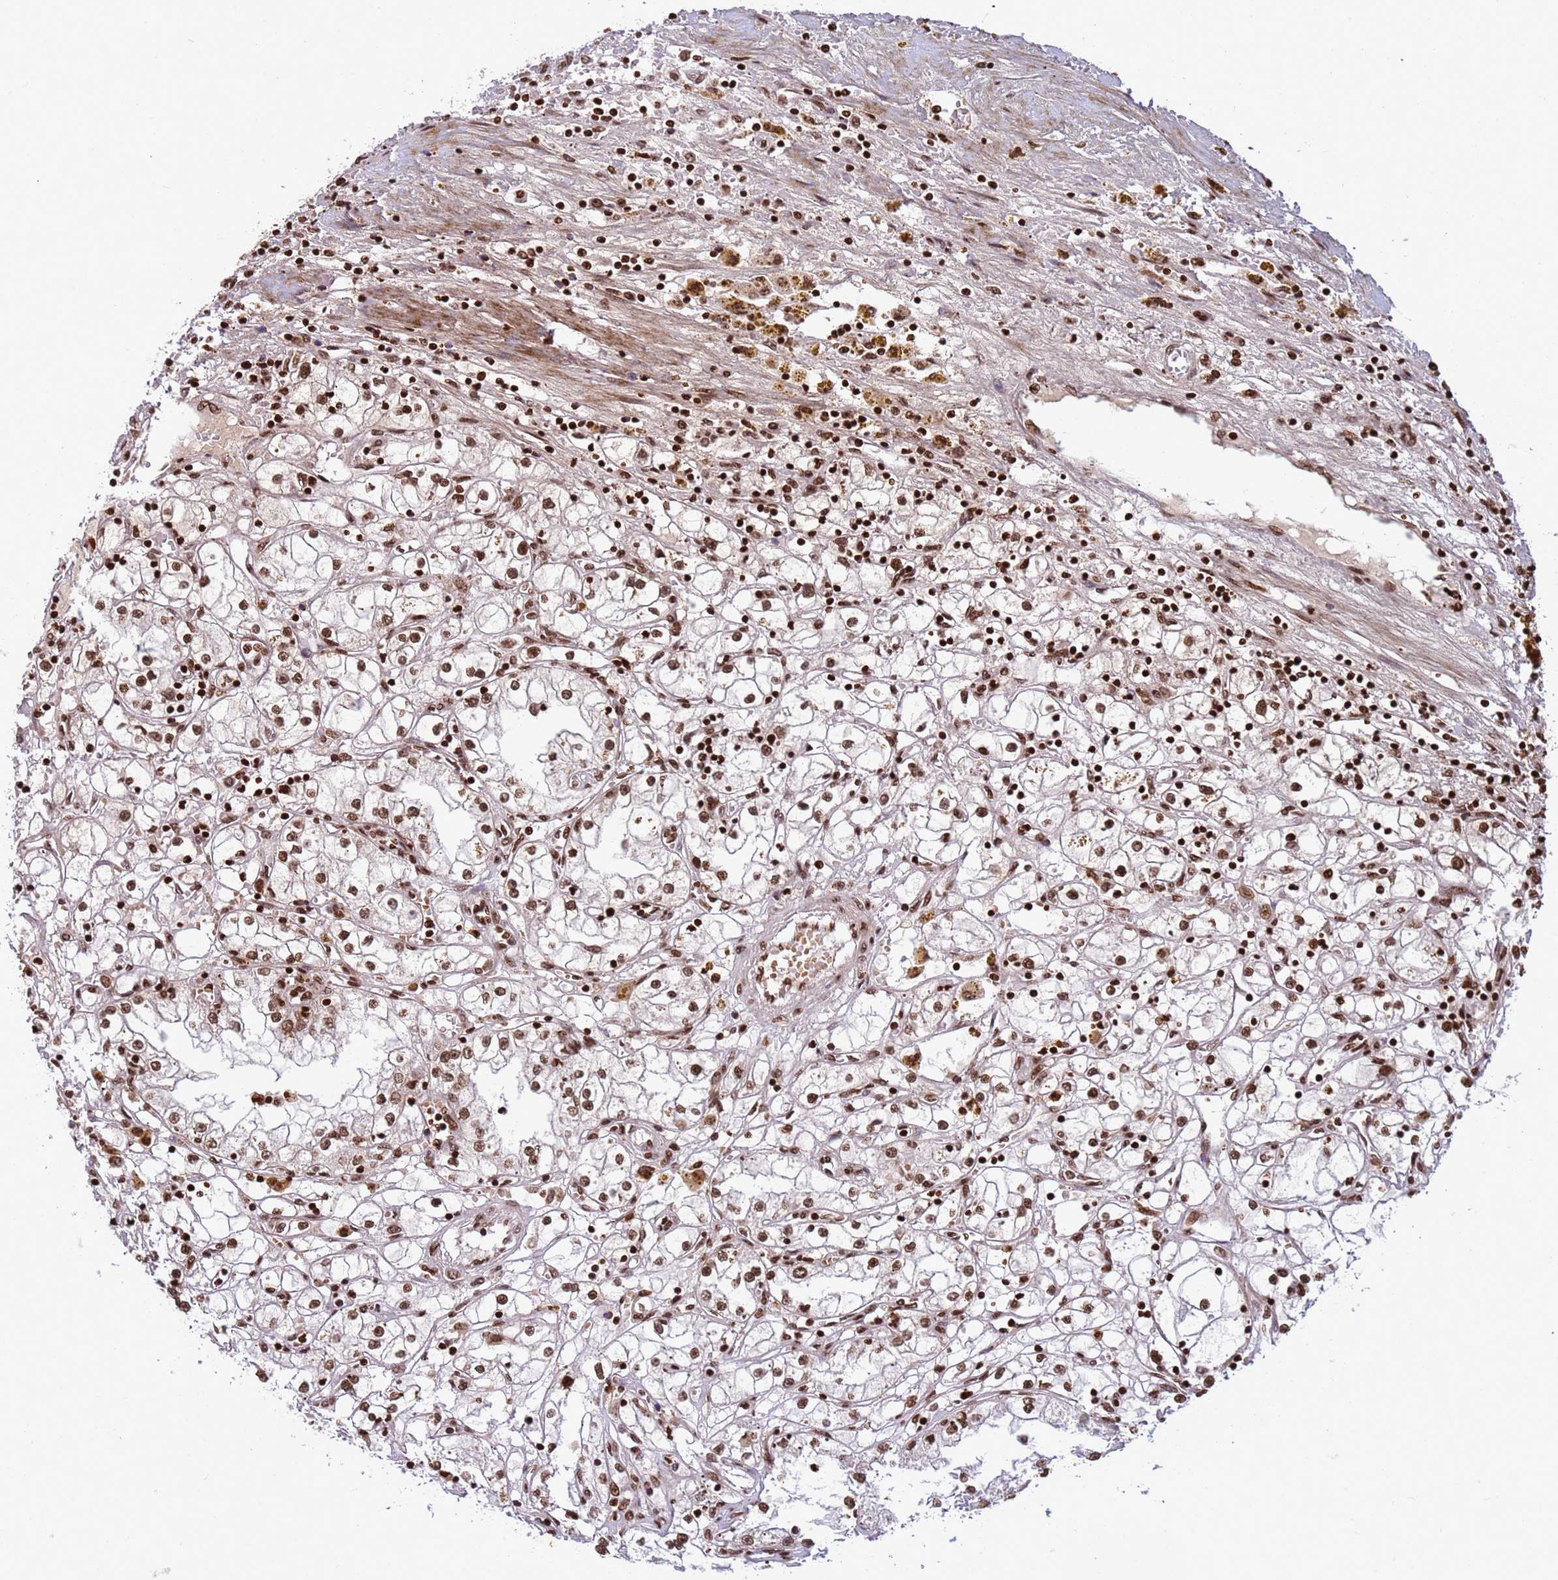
{"staining": {"intensity": "strong", "quantity": ">75%", "location": "nuclear"}, "tissue": "renal cancer", "cell_type": "Tumor cells", "image_type": "cancer", "snomed": [{"axis": "morphology", "description": "Adenocarcinoma, NOS"}, {"axis": "topography", "description": "Kidney"}], "caption": "Tumor cells demonstrate strong nuclear staining in about >75% of cells in renal cancer (adenocarcinoma).", "gene": "H3-3B", "patient": {"sex": "male", "age": 56}}